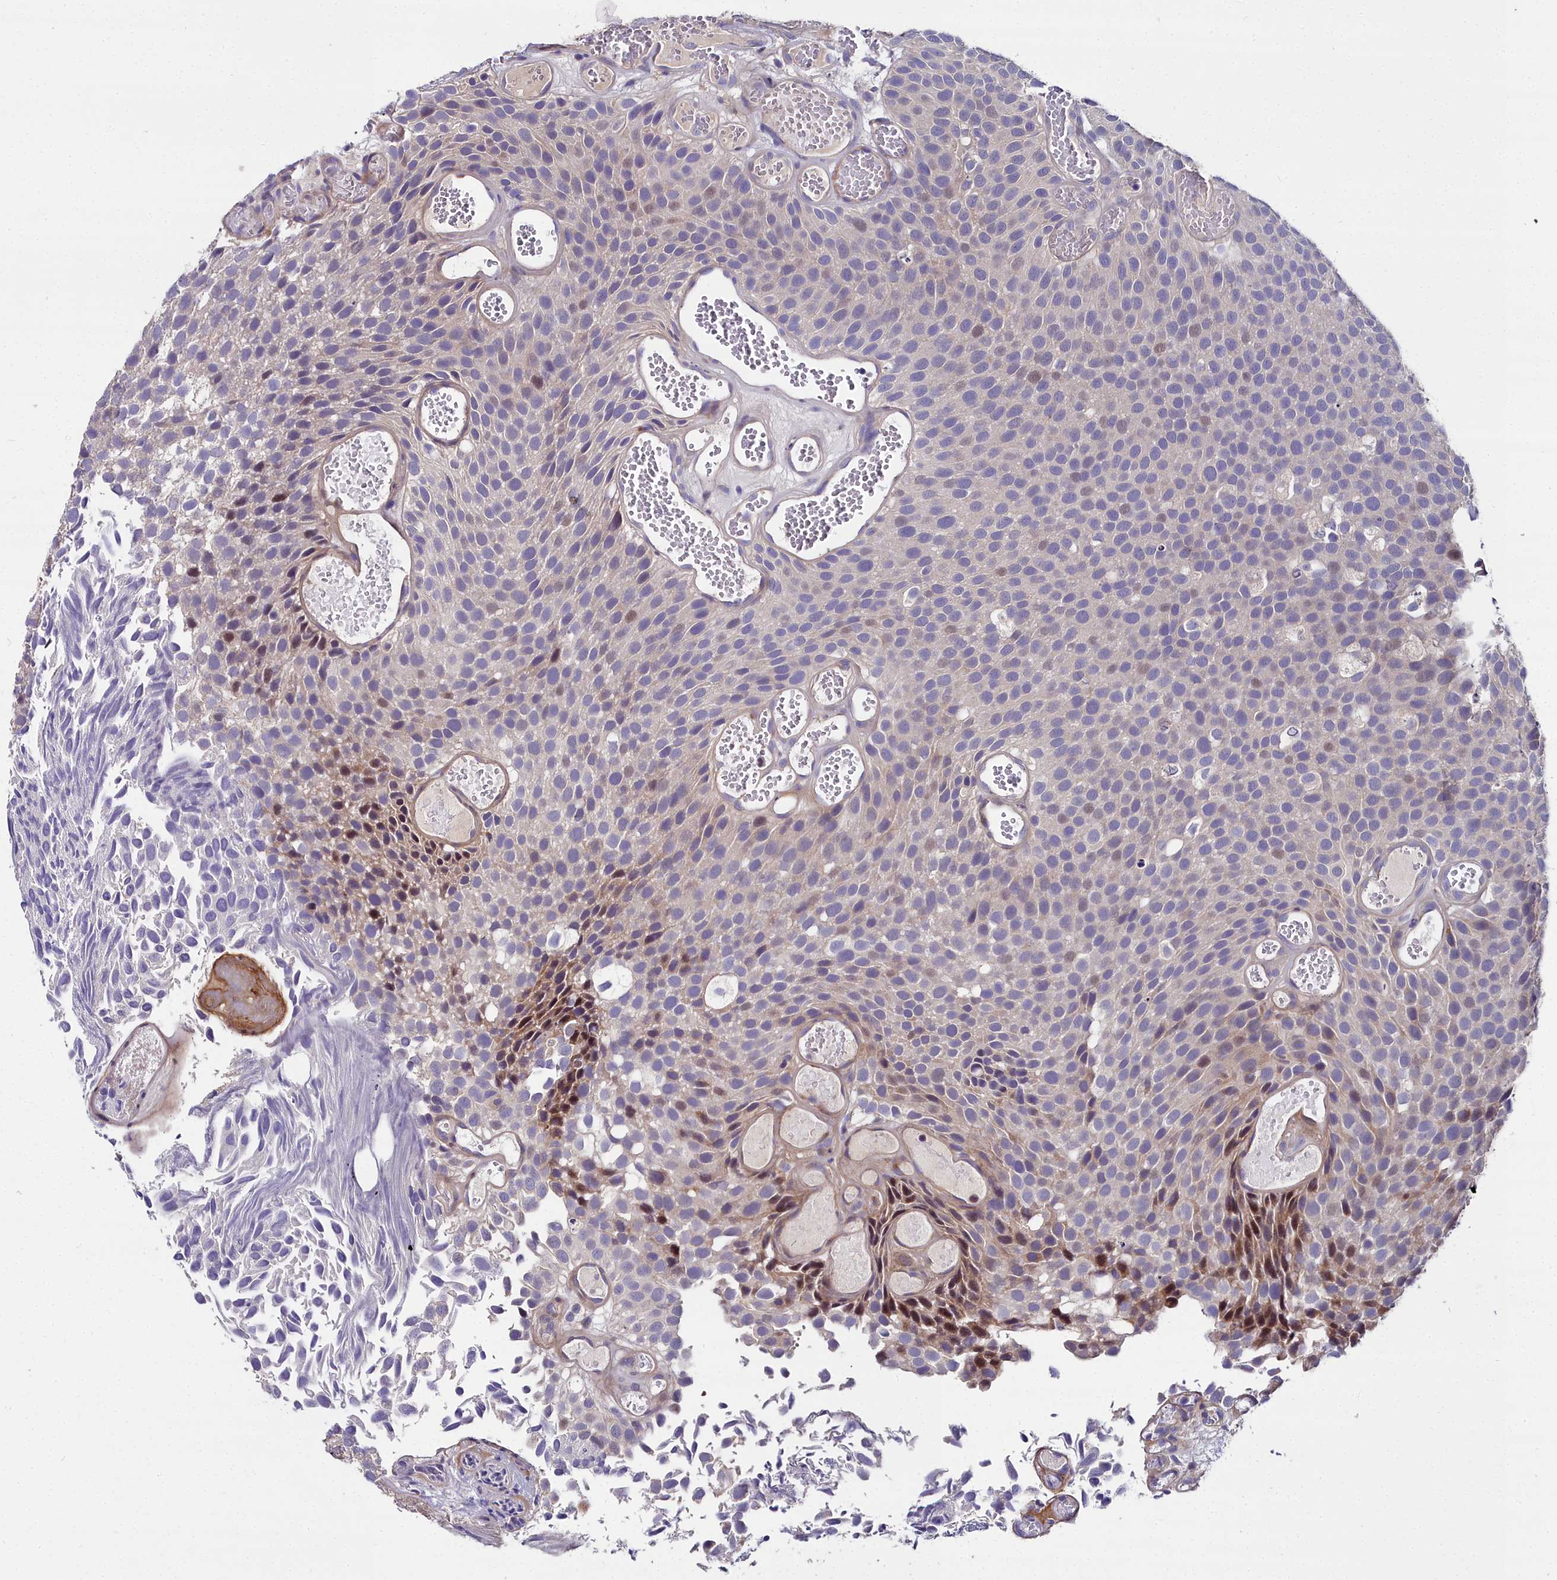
{"staining": {"intensity": "moderate", "quantity": "<25%", "location": "cytoplasmic/membranous,nuclear"}, "tissue": "urothelial cancer", "cell_type": "Tumor cells", "image_type": "cancer", "snomed": [{"axis": "morphology", "description": "Urothelial carcinoma, Low grade"}, {"axis": "topography", "description": "Urinary bladder"}], "caption": "Brown immunohistochemical staining in human urothelial cancer demonstrates moderate cytoplasmic/membranous and nuclear staining in about <25% of tumor cells. (IHC, brightfield microscopy, high magnification).", "gene": "NT5M", "patient": {"sex": "male", "age": 89}}